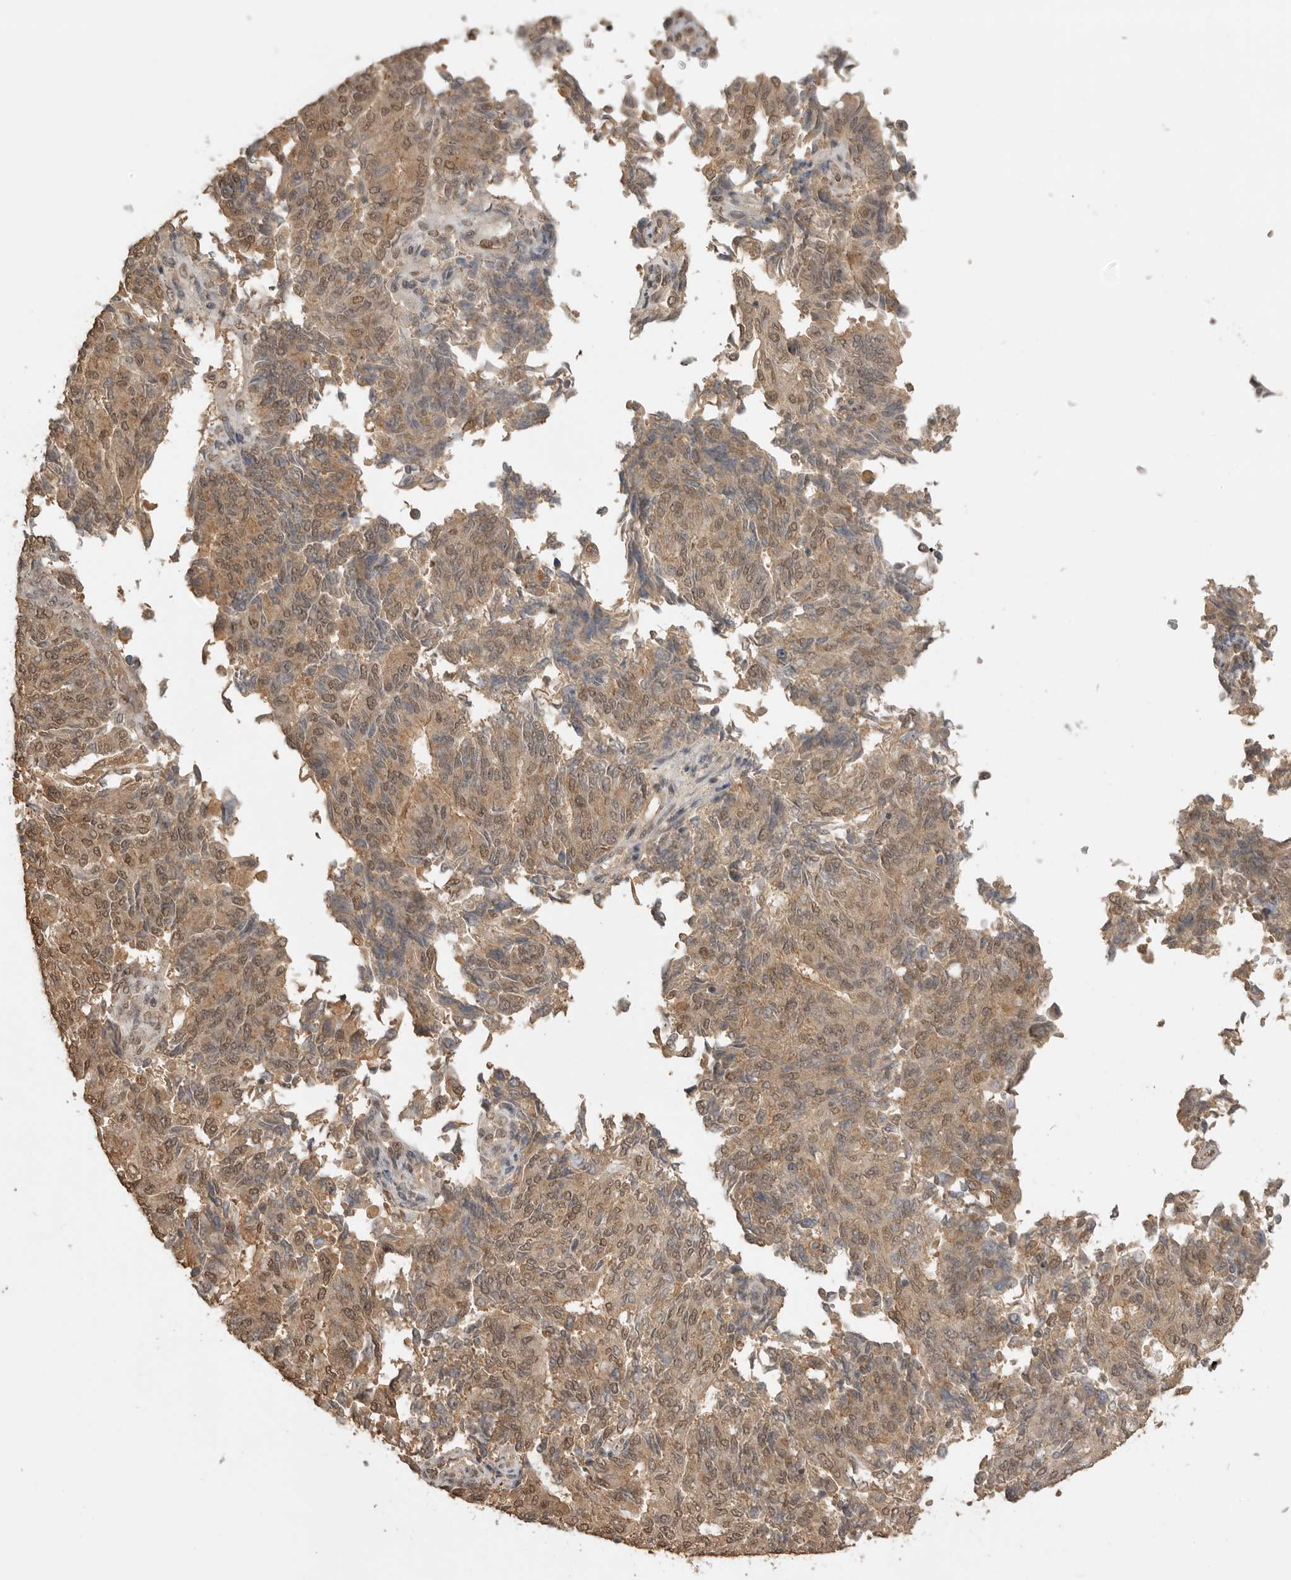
{"staining": {"intensity": "moderate", "quantity": ">75%", "location": "cytoplasmic/membranous,nuclear"}, "tissue": "endometrial cancer", "cell_type": "Tumor cells", "image_type": "cancer", "snomed": [{"axis": "morphology", "description": "Adenocarcinoma, NOS"}, {"axis": "topography", "description": "Endometrium"}], "caption": "An immunohistochemistry (IHC) photomicrograph of tumor tissue is shown. Protein staining in brown shows moderate cytoplasmic/membranous and nuclear positivity in endometrial cancer (adenocarcinoma) within tumor cells.", "gene": "ASPSCR1", "patient": {"sex": "female", "age": 80}}